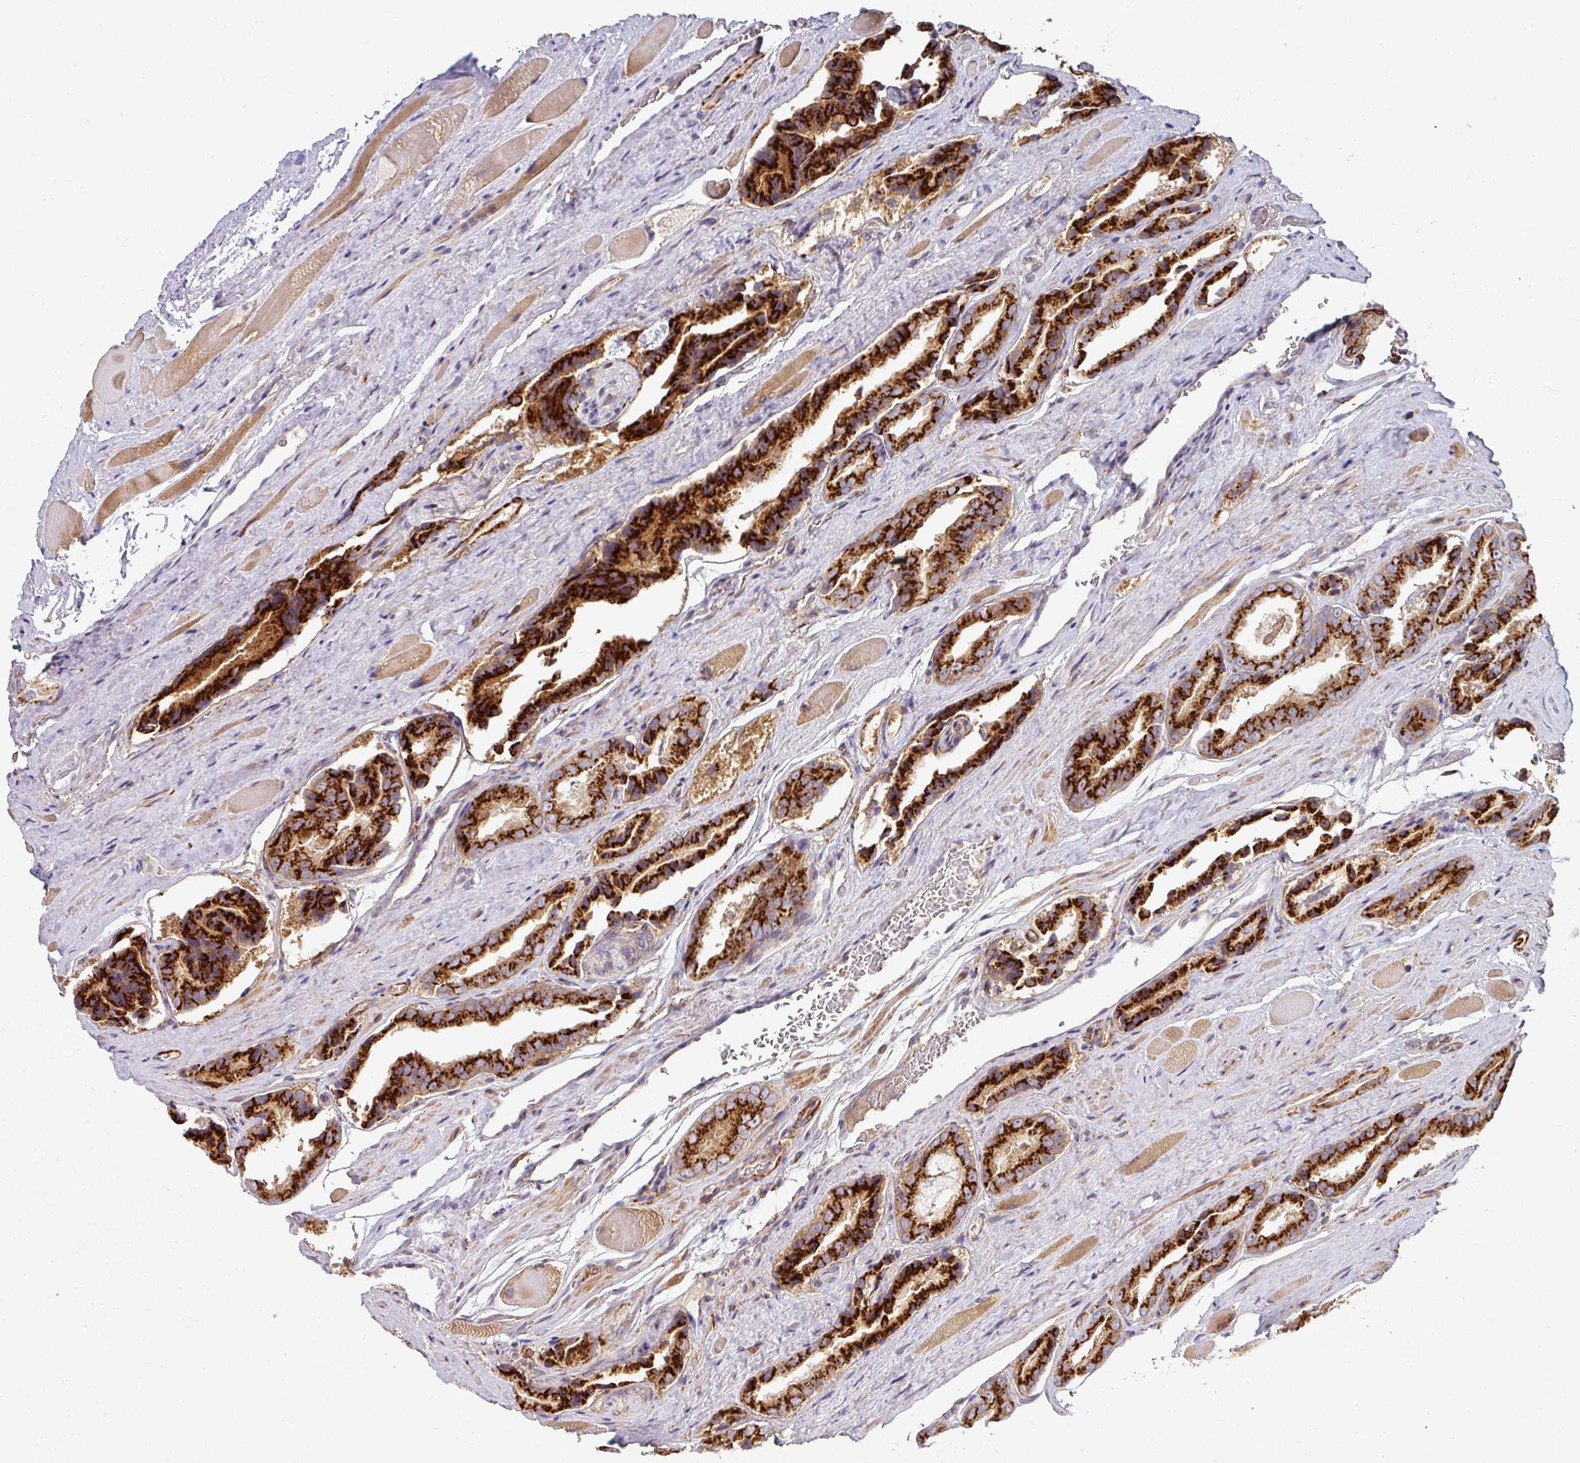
{"staining": {"intensity": "strong", "quantity": ">75%", "location": "cytoplasmic/membranous"}, "tissue": "prostate cancer", "cell_type": "Tumor cells", "image_type": "cancer", "snomed": [{"axis": "morphology", "description": "Adenocarcinoma, High grade"}, {"axis": "topography", "description": "Prostate"}], "caption": "Protein staining of prostate cancer (high-grade adenocarcinoma) tissue demonstrates strong cytoplasmic/membranous staining in approximately >75% of tumor cells.", "gene": "ZNF268", "patient": {"sex": "male", "age": 72}}